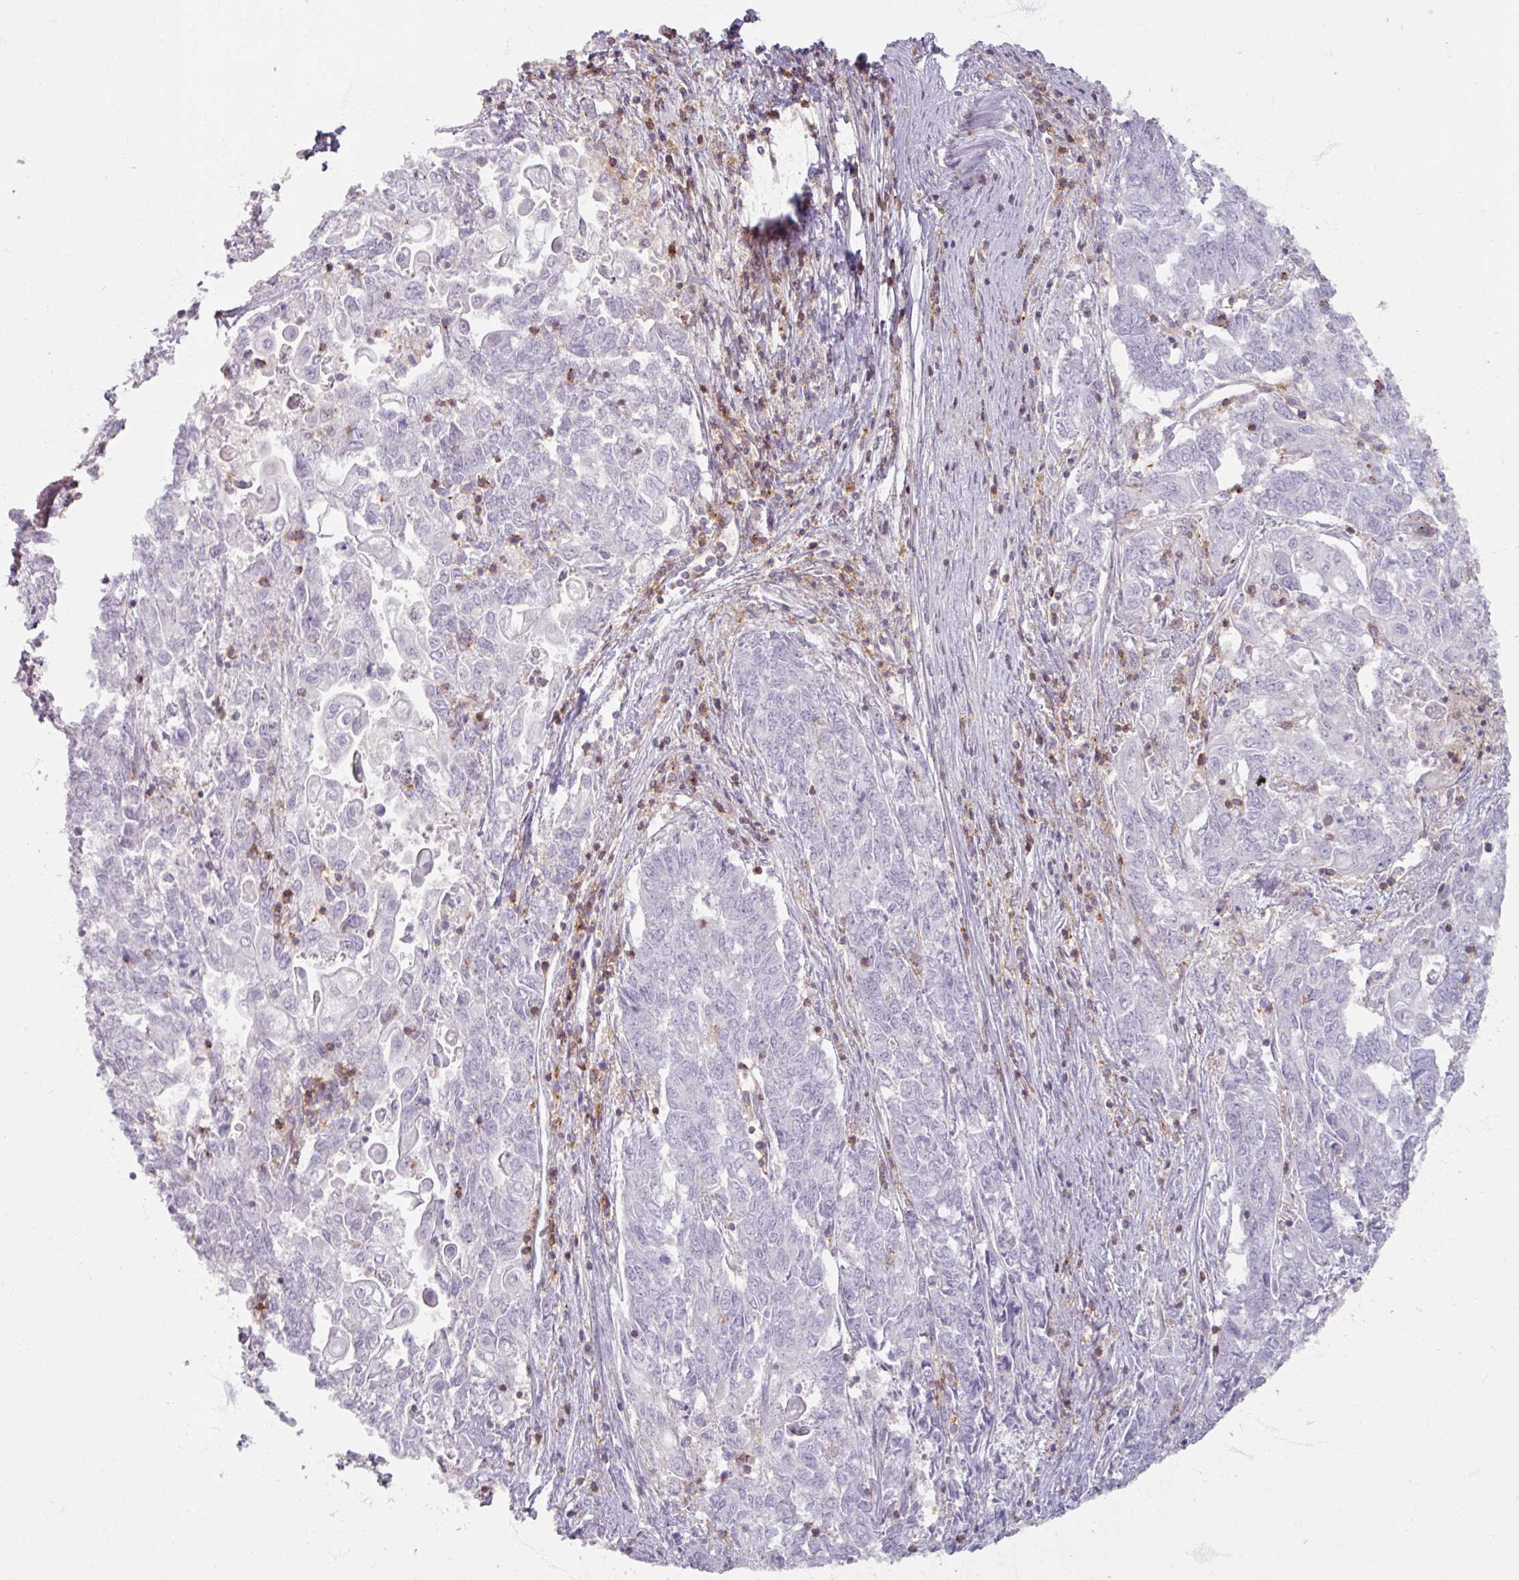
{"staining": {"intensity": "negative", "quantity": "none", "location": "none"}, "tissue": "endometrial cancer", "cell_type": "Tumor cells", "image_type": "cancer", "snomed": [{"axis": "morphology", "description": "Adenocarcinoma, NOS"}, {"axis": "topography", "description": "Endometrium"}], "caption": "Endometrial cancer stained for a protein using immunohistochemistry displays no positivity tumor cells.", "gene": "PTPRC", "patient": {"sex": "female", "age": 54}}